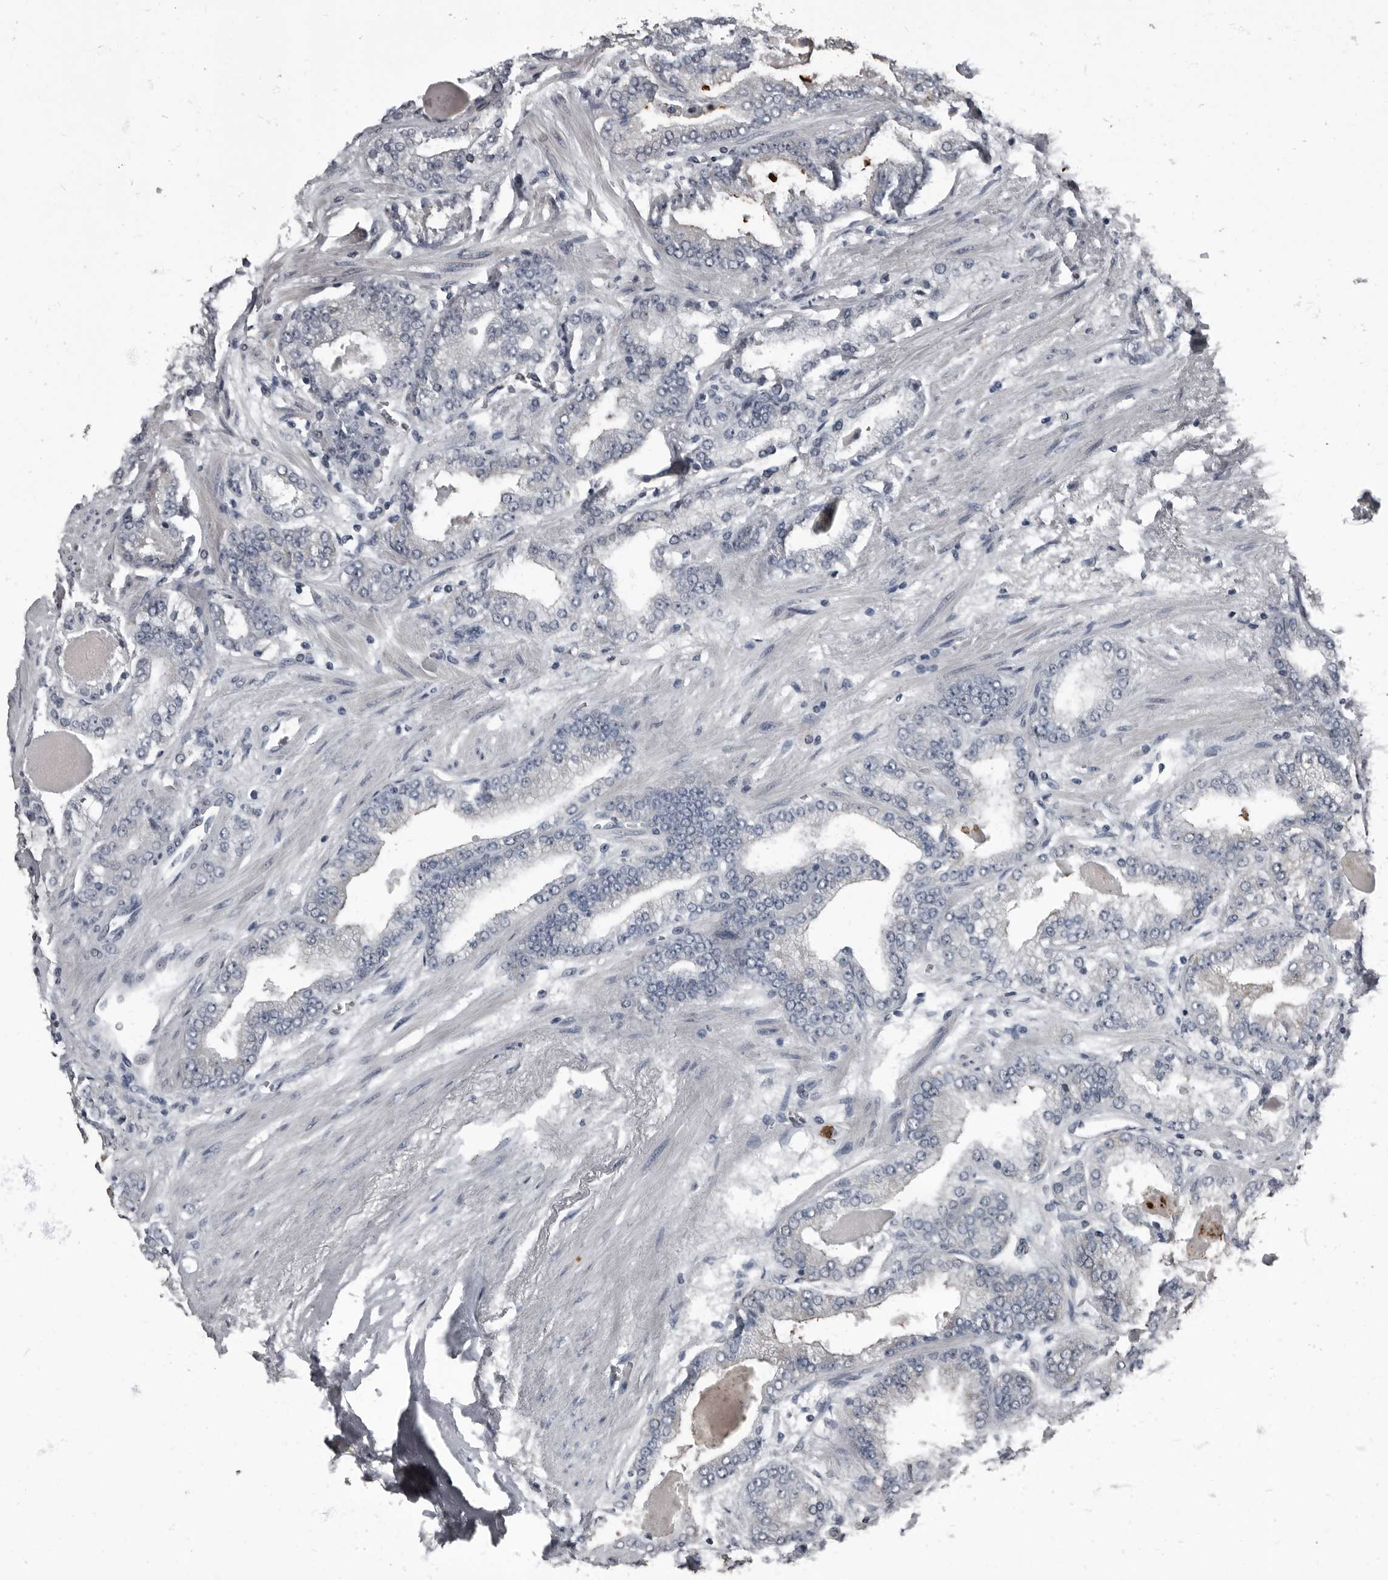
{"staining": {"intensity": "negative", "quantity": "none", "location": "none"}, "tissue": "prostate cancer", "cell_type": "Tumor cells", "image_type": "cancer", "snomed": [{"axis": "morphology", "description": "Adenocarcinoma, High grade"}, {"axis": "topography", "description": "Prostate"}], "caption": "DAB immunohistochemical staining of human prostate high-grade adenocarcinoma shows no significant staining in tumor cells.", "gene": "TPD52L1", "patient": {"sex": "male", "age": 71}}